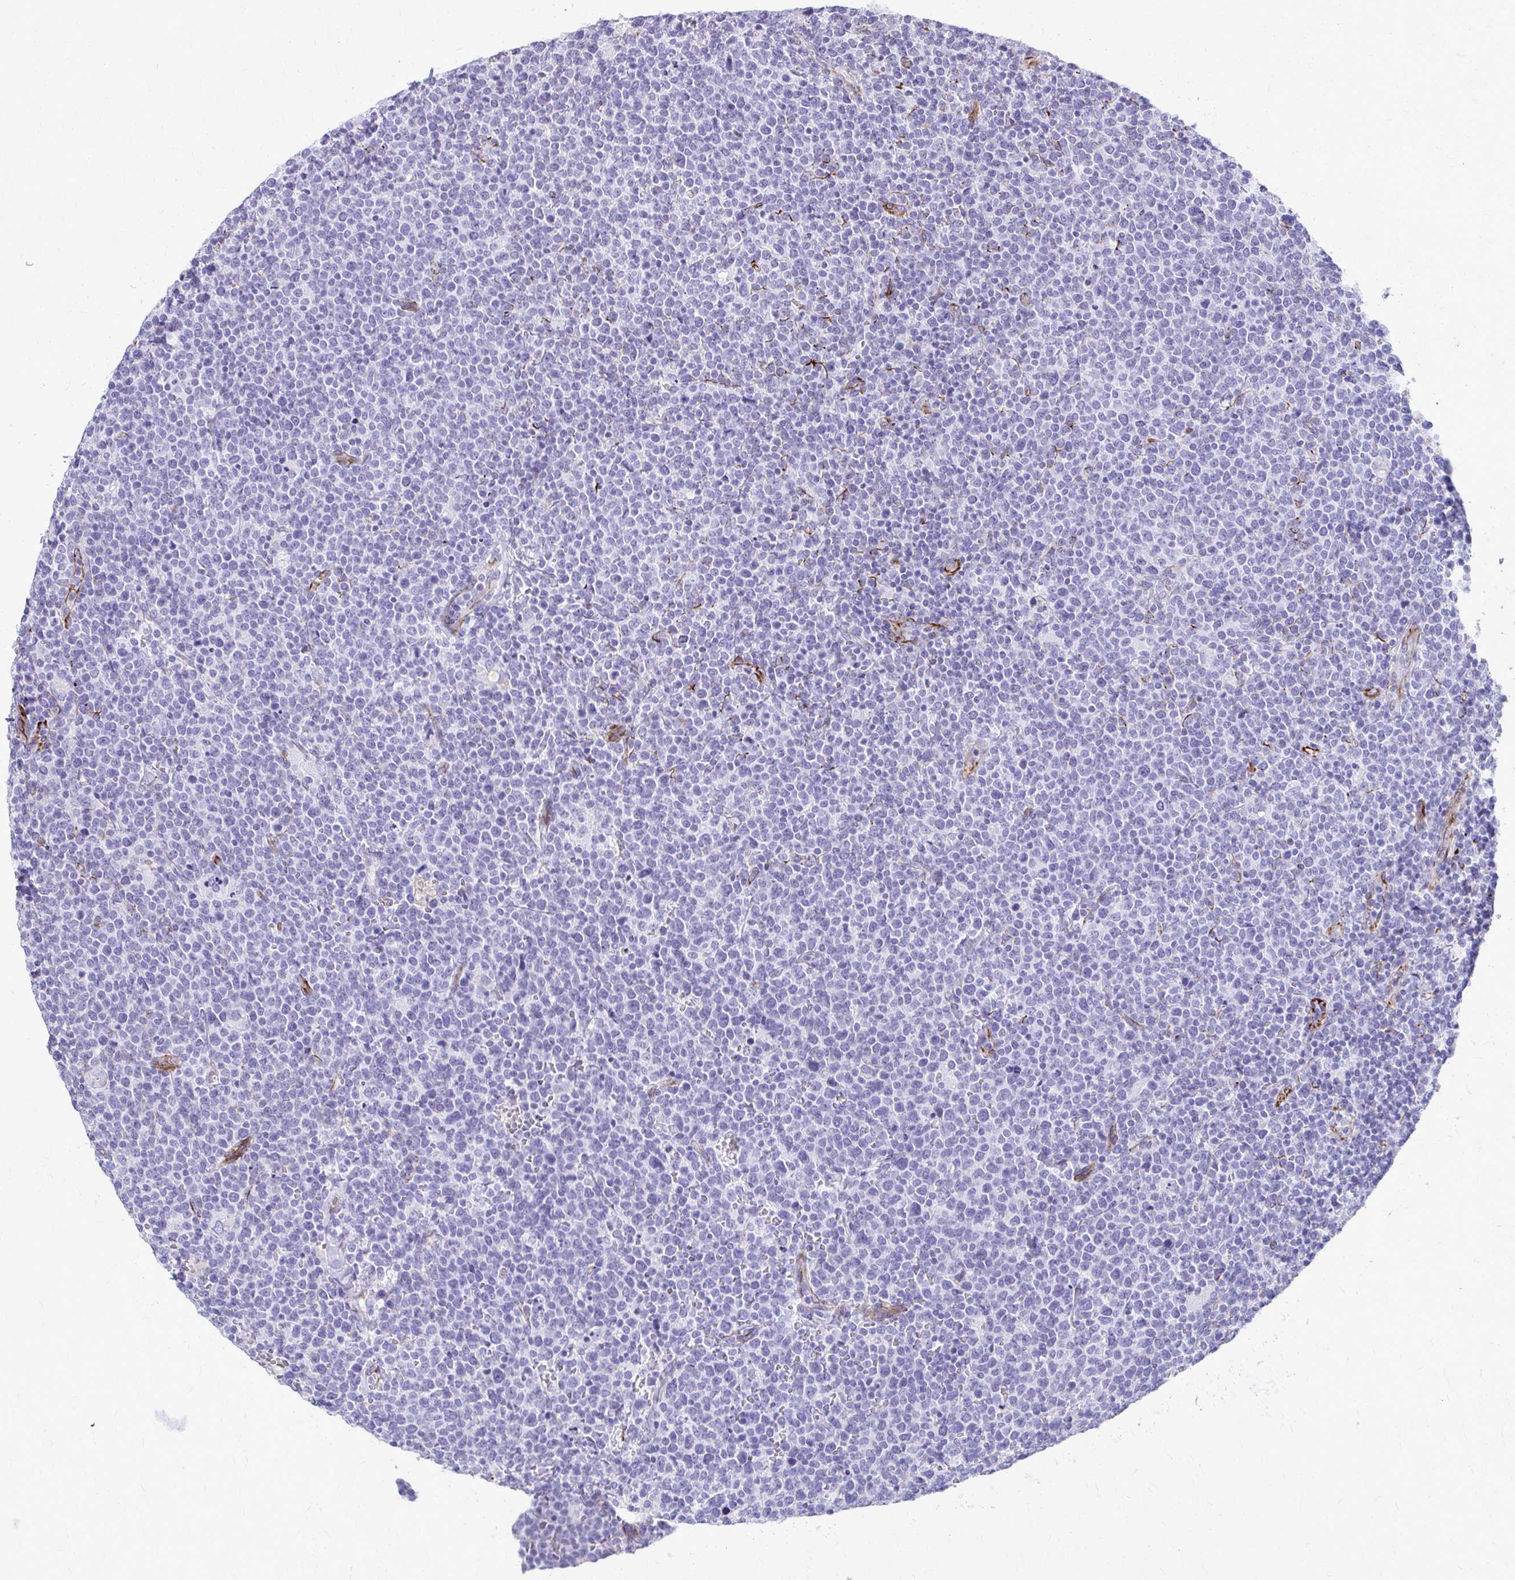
{"staining": {"intensity": "negative", "quantity": "none", "location": "none"}, "tissue": "lymphoma", "cell_type": "Tumor cells", "image_type": "cancer", "snomed": [{"axis": "morphology", "description": "Malignant lymphoma, non-Hodgkin's type, High grade"}, {"axis": "topography", "description": "Lymph node"}], "caption": "Immunohistochemical staining of human lymphoma displays no significant staining in tumor cells.", "gene": "TRIM6", "patient": {"sex": "male", "age": 61}}